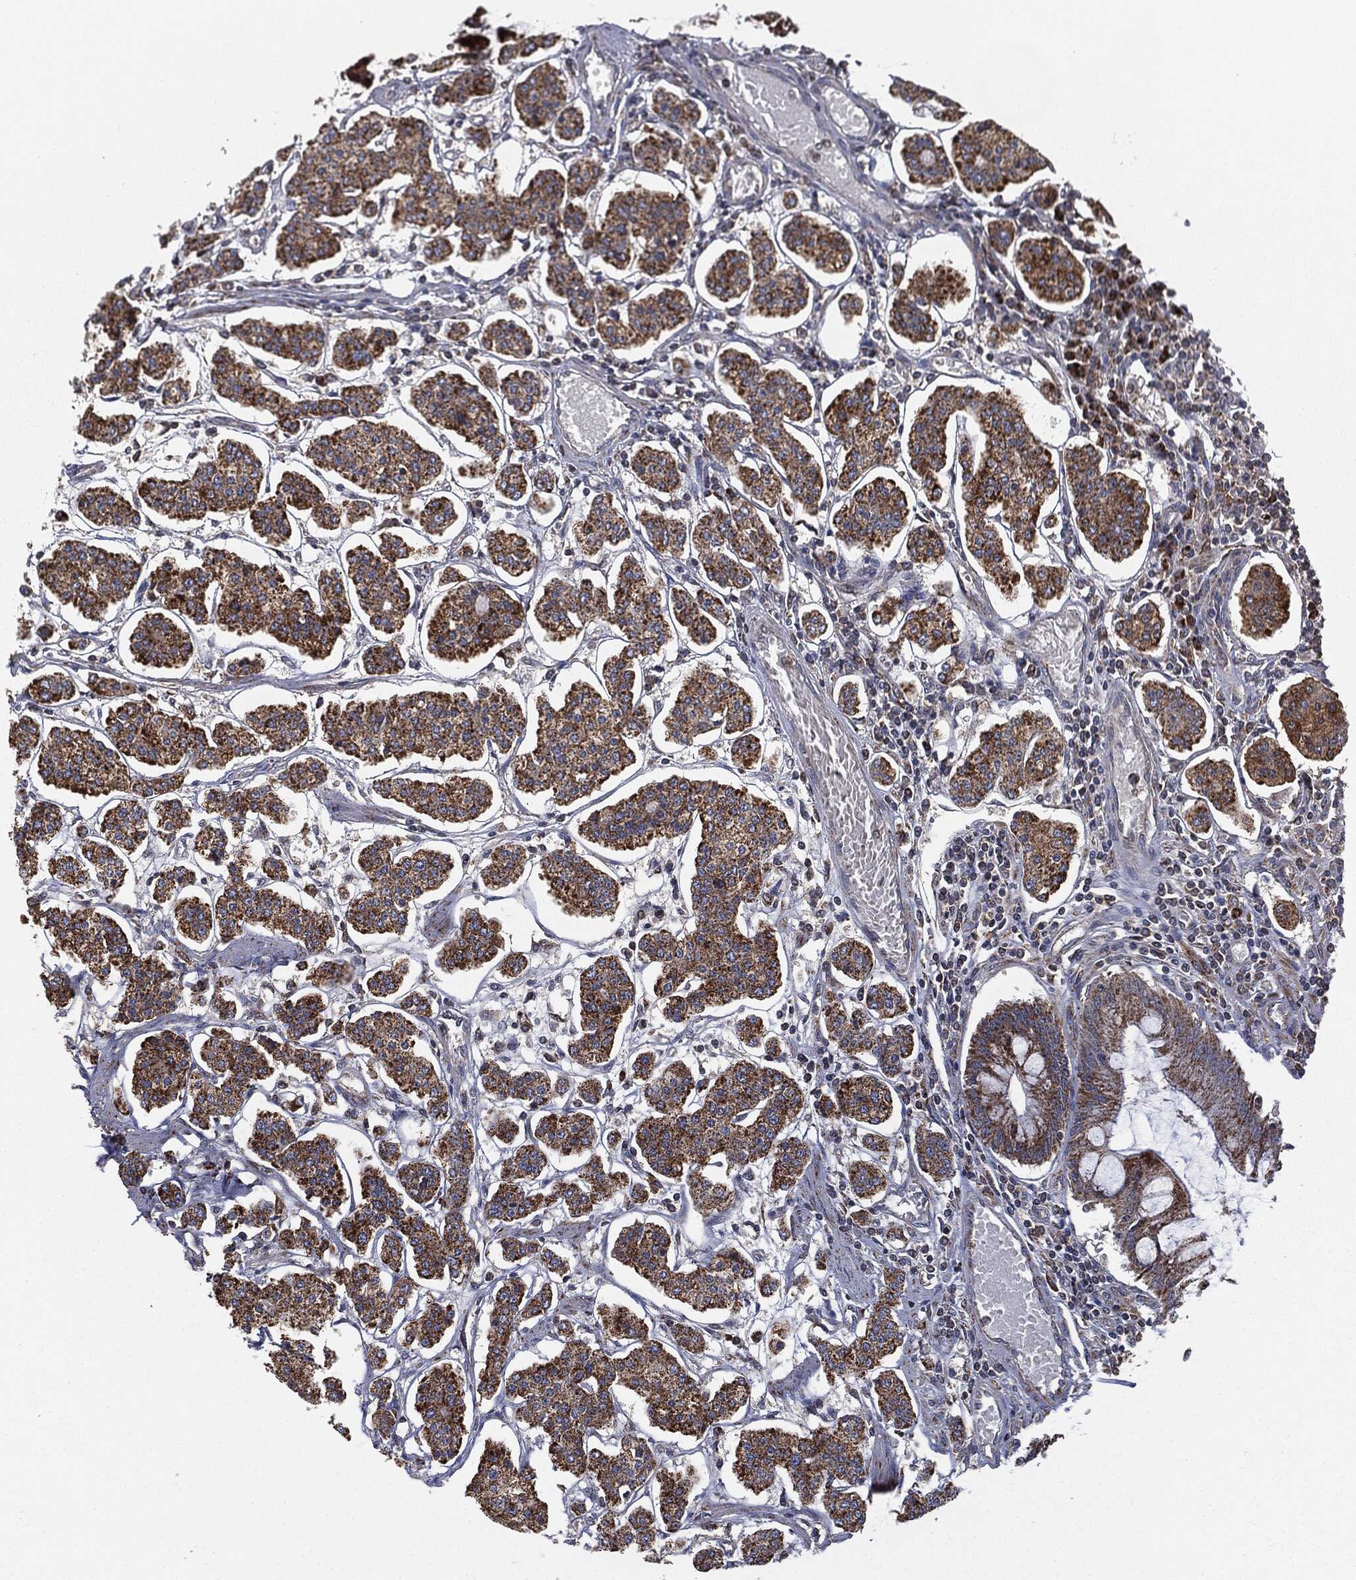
{"staining": {"intensity": "strong", "quantity": ">75%", "location": "cytoplasmic/membranous"}, "tissue": "carcinoid", "cell_type": "Tumor cells", "image_type": "cancer", "snomed": [{"axis": "morphology", "description": "Carcinoid, malignant, NOS"}, {"axis": "topography", "description": "Small intestine"}], "caption": "IHC (DAB (3,3'-diaminobenzidine)) staining of human carcinoid exhibits strong cytoplasmic/membranous protein positivity in approximately >75% of tumor cells. (DAB IHC with brightfield microscopy, high magnification).", "gene": "MTOR", "patient": {"sex": "female", "age": 65}}